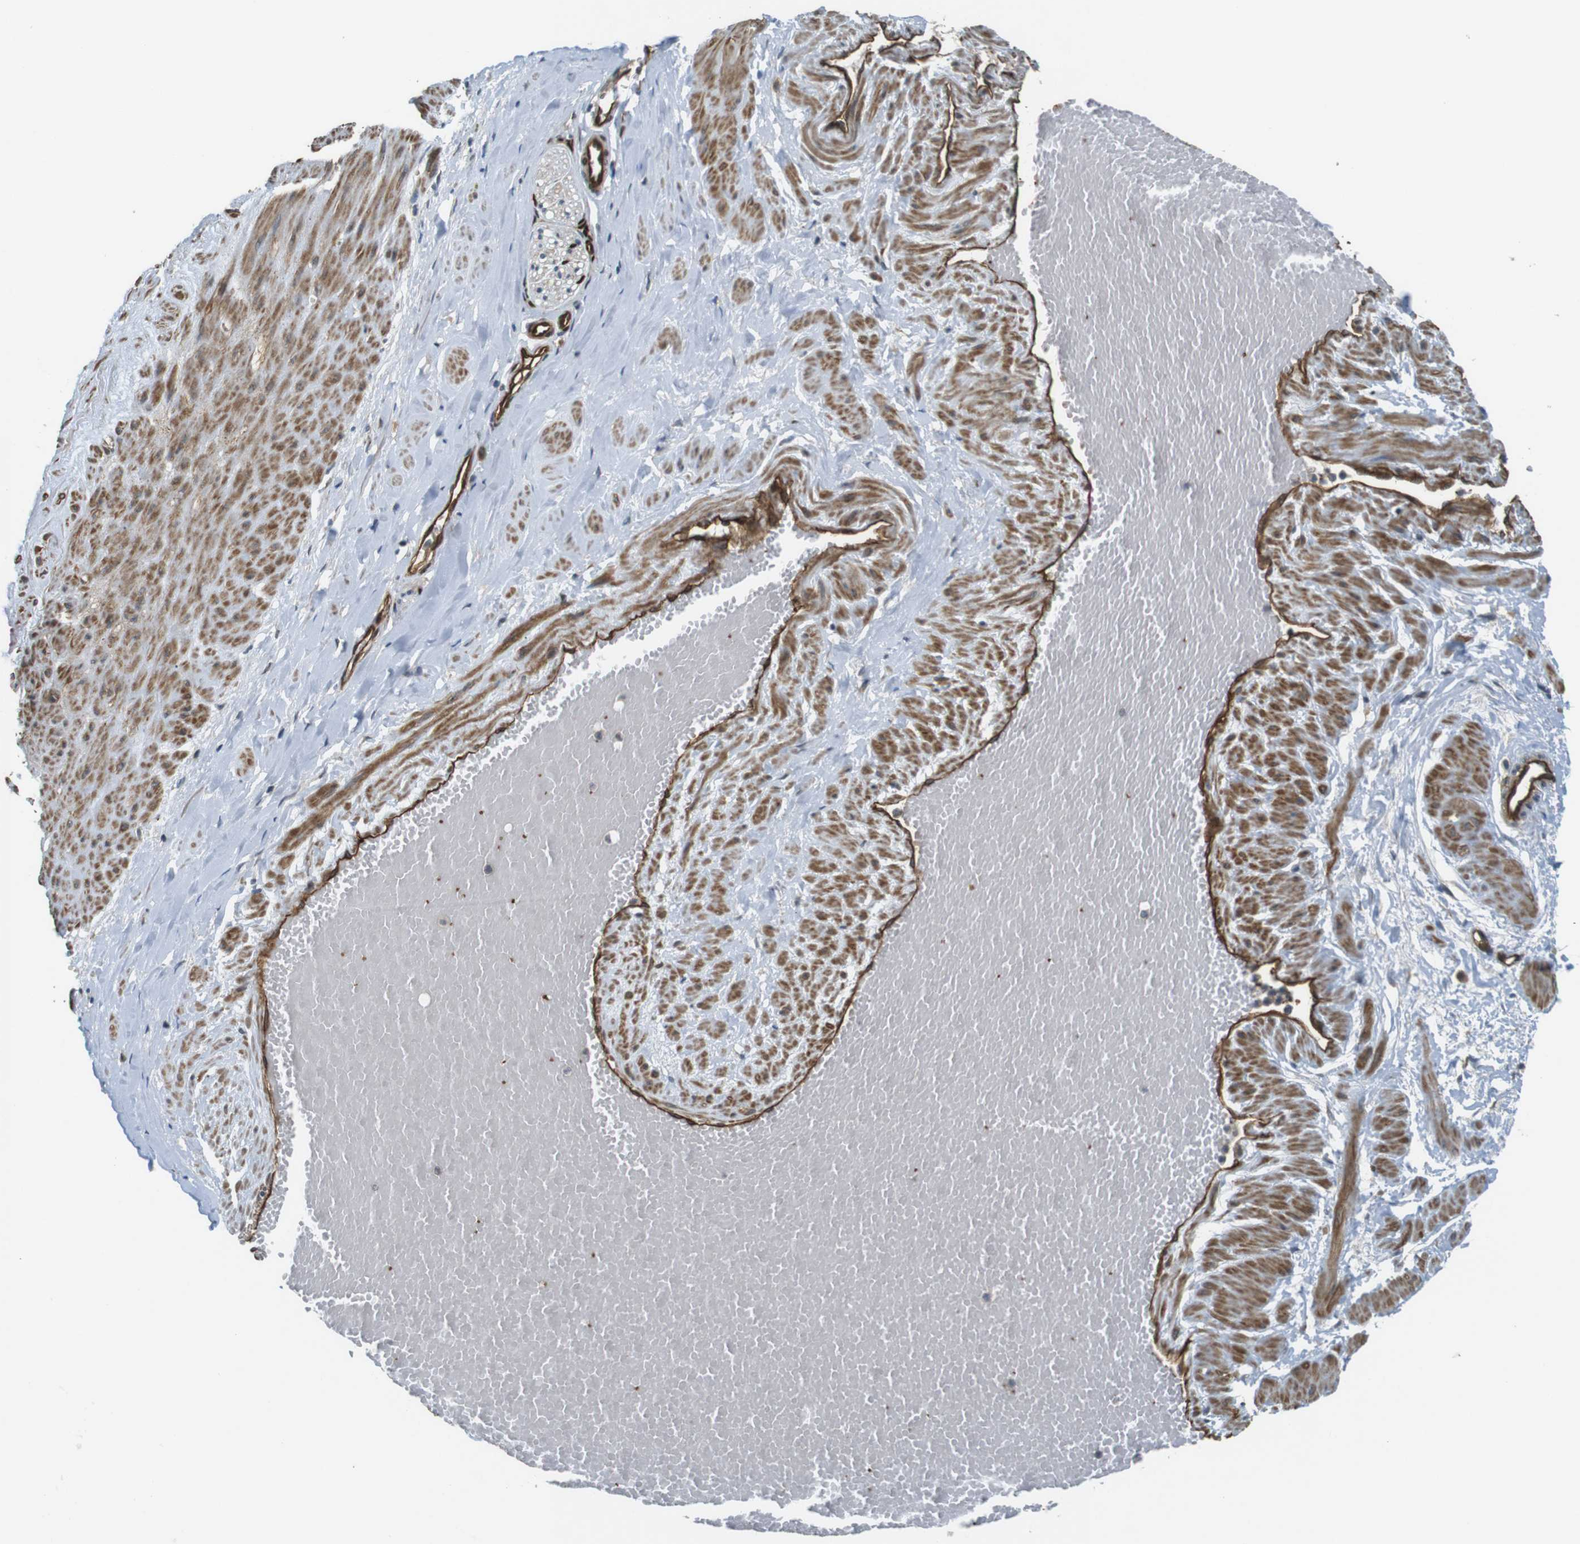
{"staining": {"intensity": "moderate", "quantity": "<25%", "location": "cytoplasmic/membranous"}, "tissue": "adipose tissue", "cell_type": "Adipocytes", "image_type": "normal", "snomed": [{"axis": "morphology", "description": "Normal tissue, NOS"}, {"axis": "topography", "description": "Soft tissue"}, {"axis": "topography", "description": "Vascular tissue"}], "caption": "A brown stain labels moderate cytoplasmic/membranous positivity of a protein in adipocytes of unremarkable adipose tissue. (Brightfield microscopy of DAB IHC at high magnification).", "gene": "TSC1", "patient": {"sex": "female", "age": 35}}